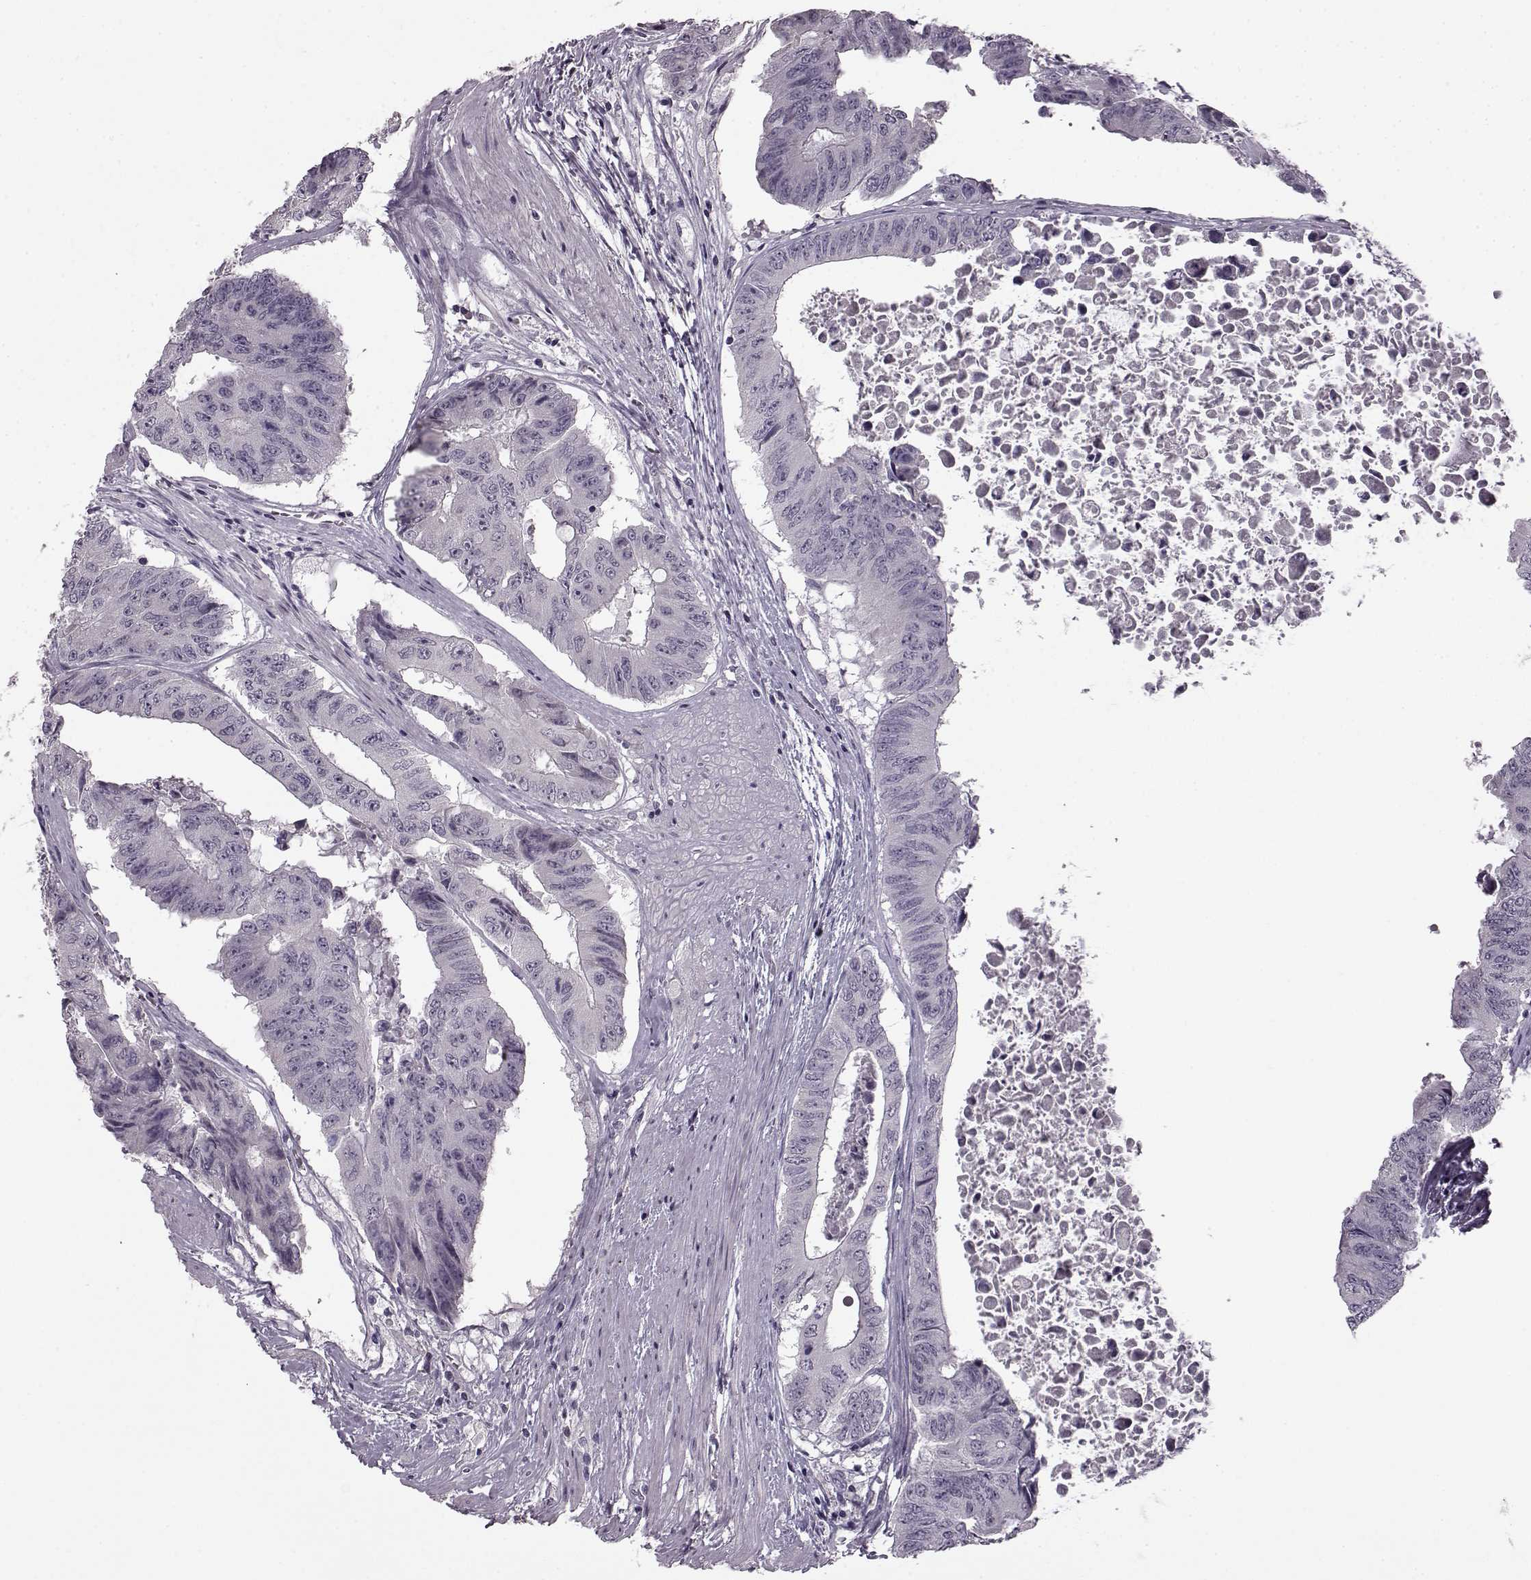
{"staining": {"intensity": "negative", "quantity": "none", "location": "none"}, "tissue": "colorectal cancer", "cell_type": "Tumor cells", "image_type": "cancer", "snomed": [{"axis": "morphology", "description": "Adenocarcinoma, NOS"}, {"axis": "topography", "description": "Rectum"}], "caption": "Immunohistochemical staining of human adenocarcinoma (colorectal) displays no significant positivity in tumor cells.", "gene": "LHB", "patient": {"sex": "male", "age": 59}}